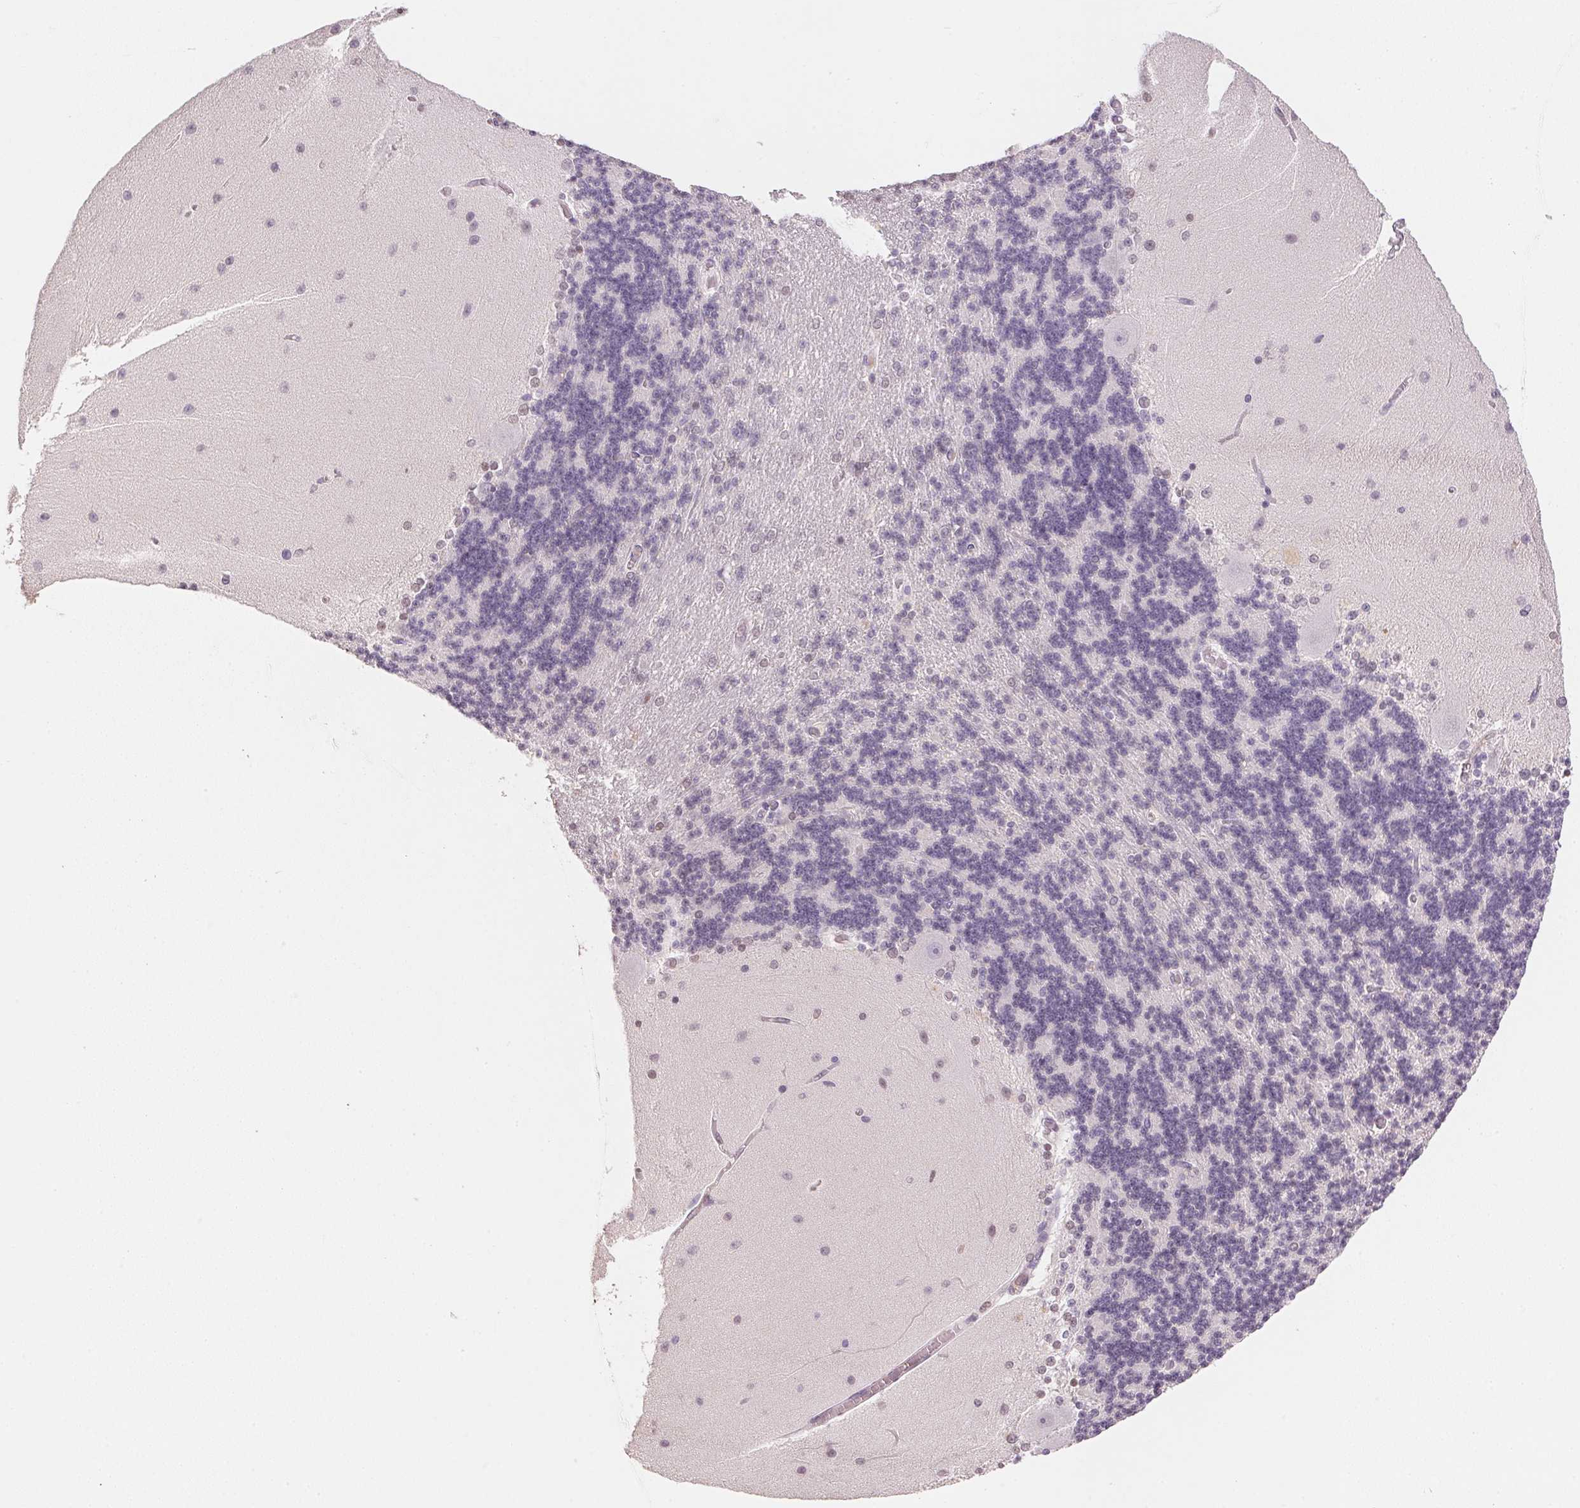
{"staining": {"intensity": "negative", "quantity": "none", "location": "none"}, "tissue": "cerebellum", "cell_type": "Cells in granular layer", "image_type": "normal", "snomed": [{"axis": "morphology", "description": "Normal tissue, NOS"}, {"axis": "topography", "description": "Cerebellum"}], "caption": "A histopathology image of human cerebellum is negative for staining in cells in granular layer. (DAB IHC with hematoxylin counter stain).", "gene": "FNDC4", "patient": {"sex": "female", "age": 54}}